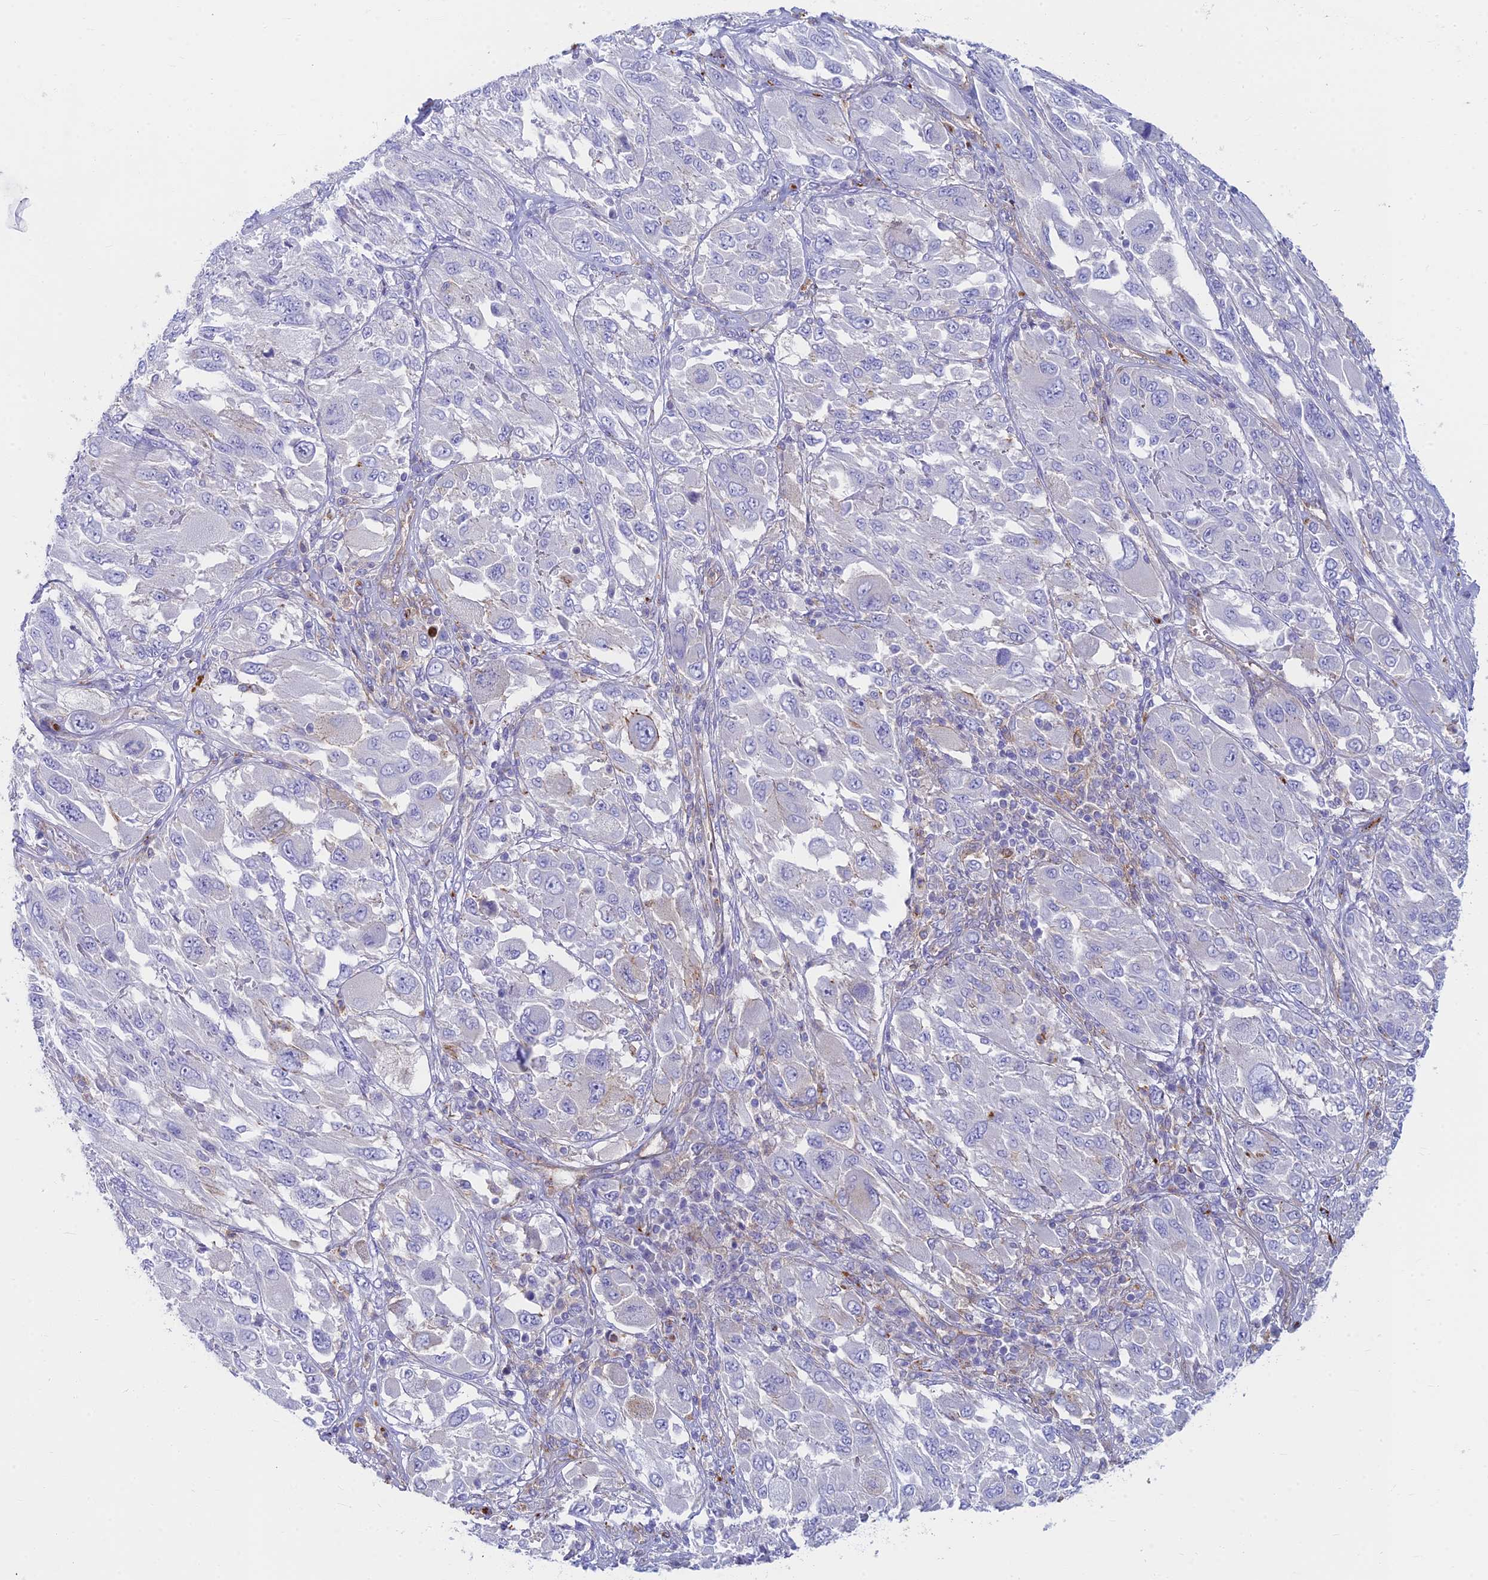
{"staining": {"intensity": "negative", "quantity": "none", "location": "none"}, "tissue": "melanoma", "cell_type": "Tumor cells", "image_type": "cancer", "snomed": [{"axis": "morphology", "description": "Malignant melanoma, NOS"}, {"axis": "topography", "description": "Skin"}], "caption": "Human melanoma stained for a protein using IHC exhibits no staining in tumor cells.", "gene": "STRN4", "patient": {"sex": "female", "age": 91}}